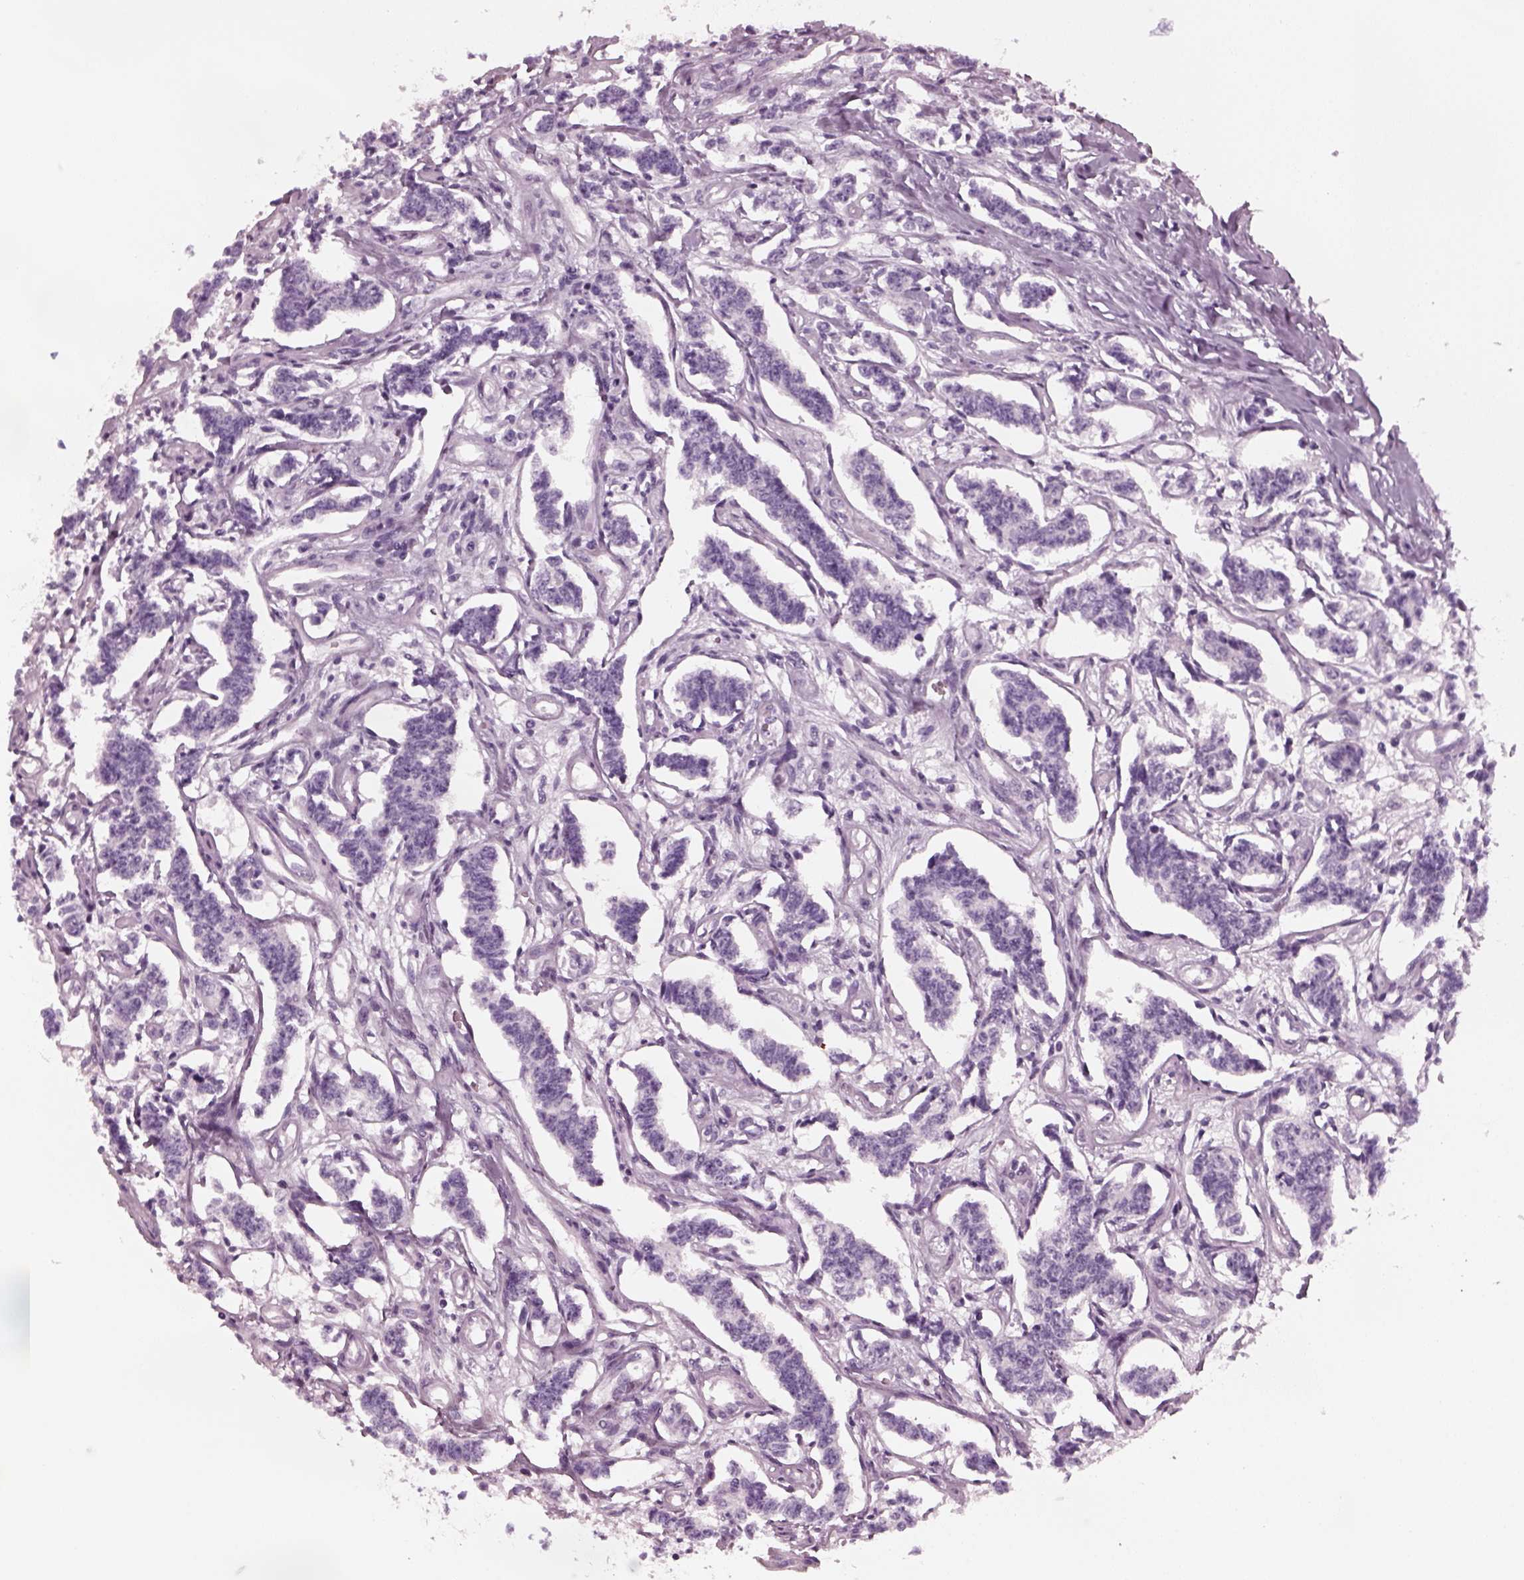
{"staining": {"intensity": "negative", "quantity": "none", "location": "none"}, "tissue": "carcinoid", "cell_type": "Tumor cells", "image_type": "cancer", "snomed": [{"axis": "morphology", "description": "Carcinoid, malignant, NOS"}, {"axis": "topography", "description": "Kidney"}], "caption": "Micrograph shows no protein staining in tumor cells of carcinoid tissue.", "gene": "RCVRN", "patient": {"sex": "female", "age": 41}}